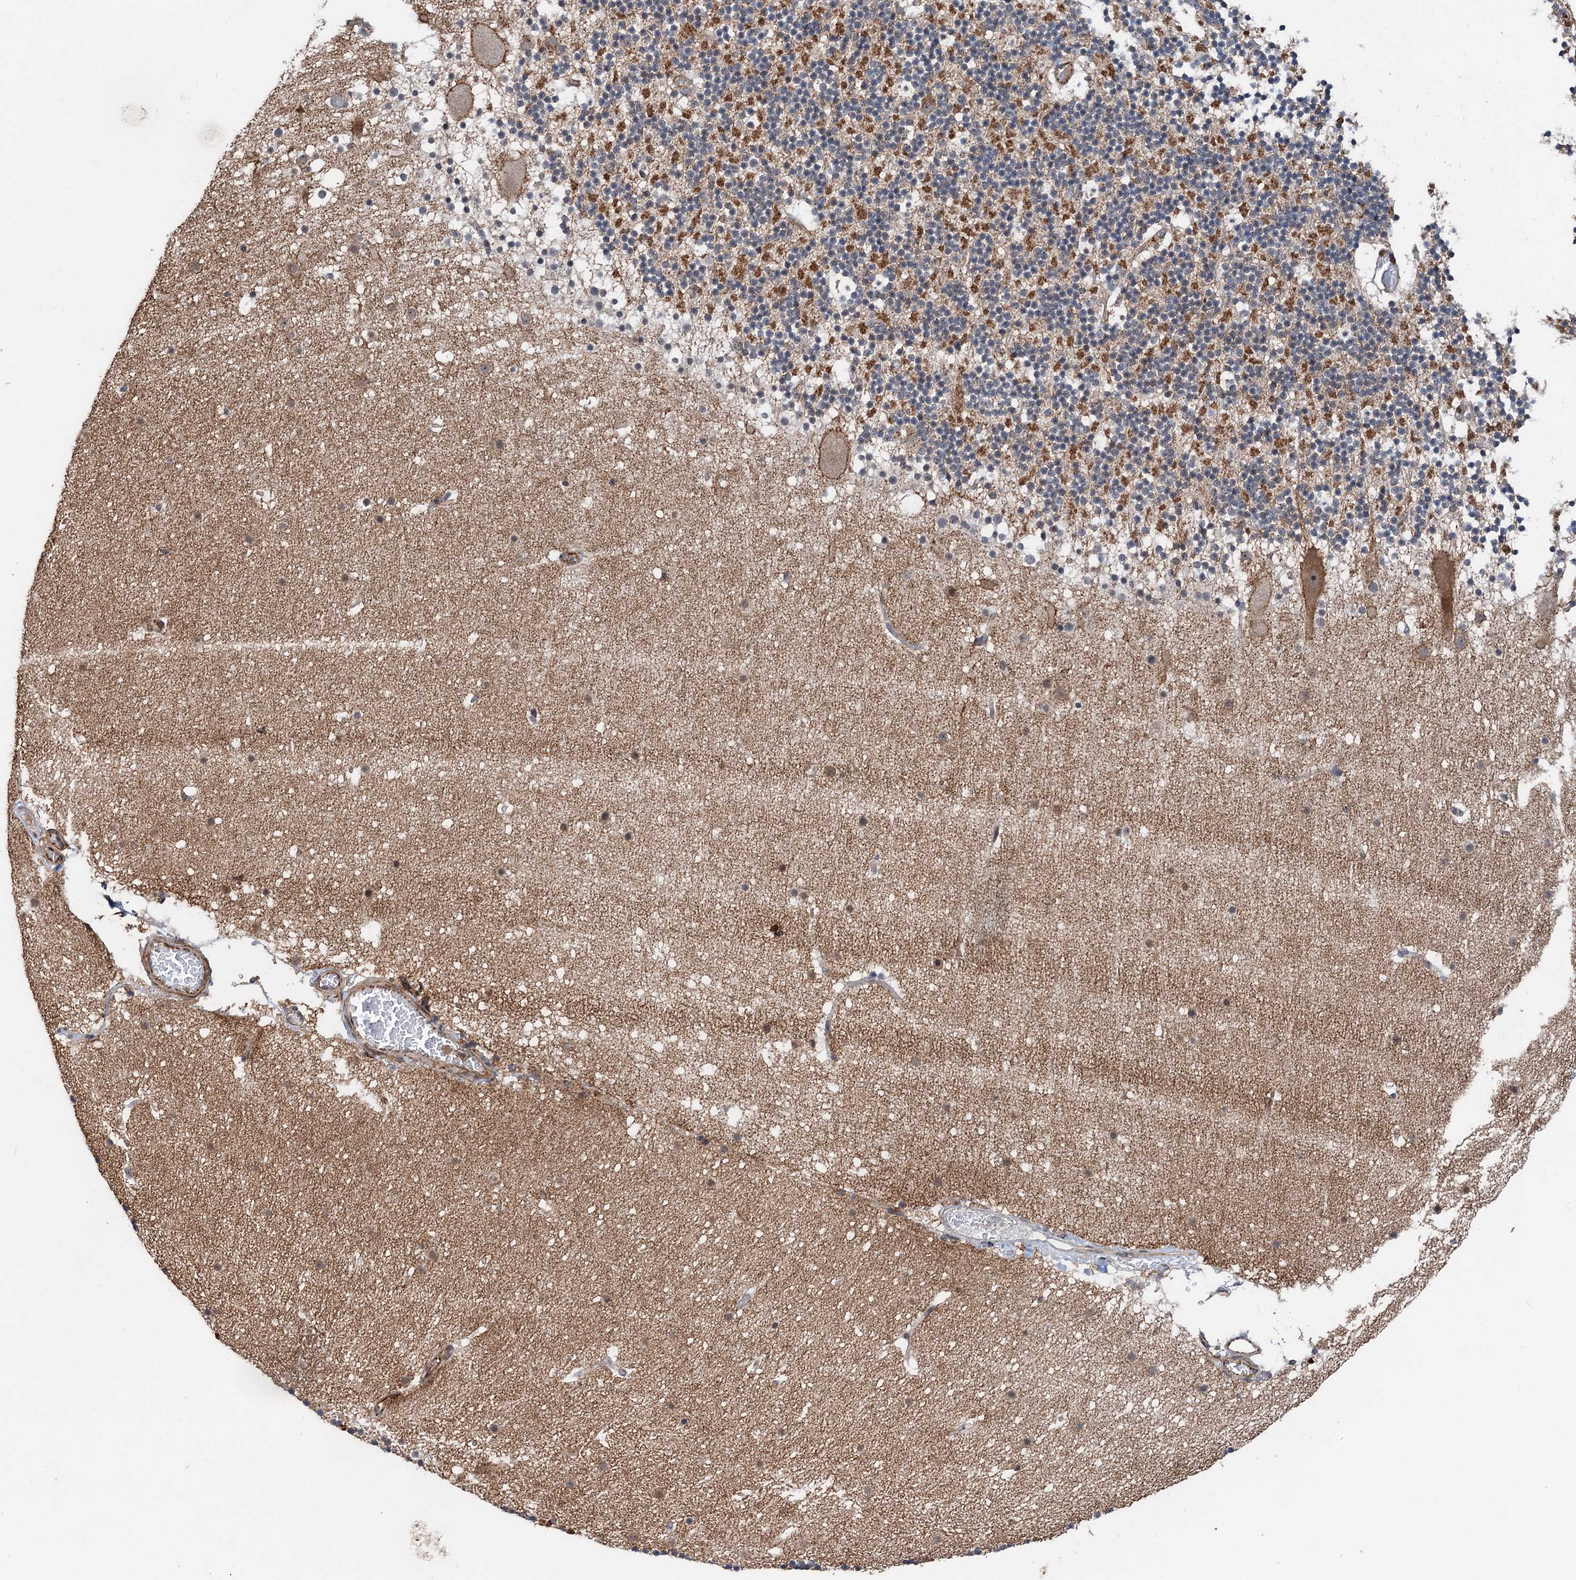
{"staining": {"intensity": "moderate", "quantity": "25%-75%", "location": "cytoplasmic/membranous"}, "tissue": "cerebellum", "cell_type": "Cells in granular layer", "image_type": "normal", "snomed": [{"axis": "morphology", "description": "Normal tissue, NOS"}, {"axis": "topography", "description": "Cerebellum"}], "caption": "A high-resolution histopathology image shows IHC staining of benign cerebellum, which shows moderate cytoplasmic/membranous expression in approximately 25%-75% of cells in granular layer.", "gene": "TMA16", "patient": {"sex": "male", "age": 57}}